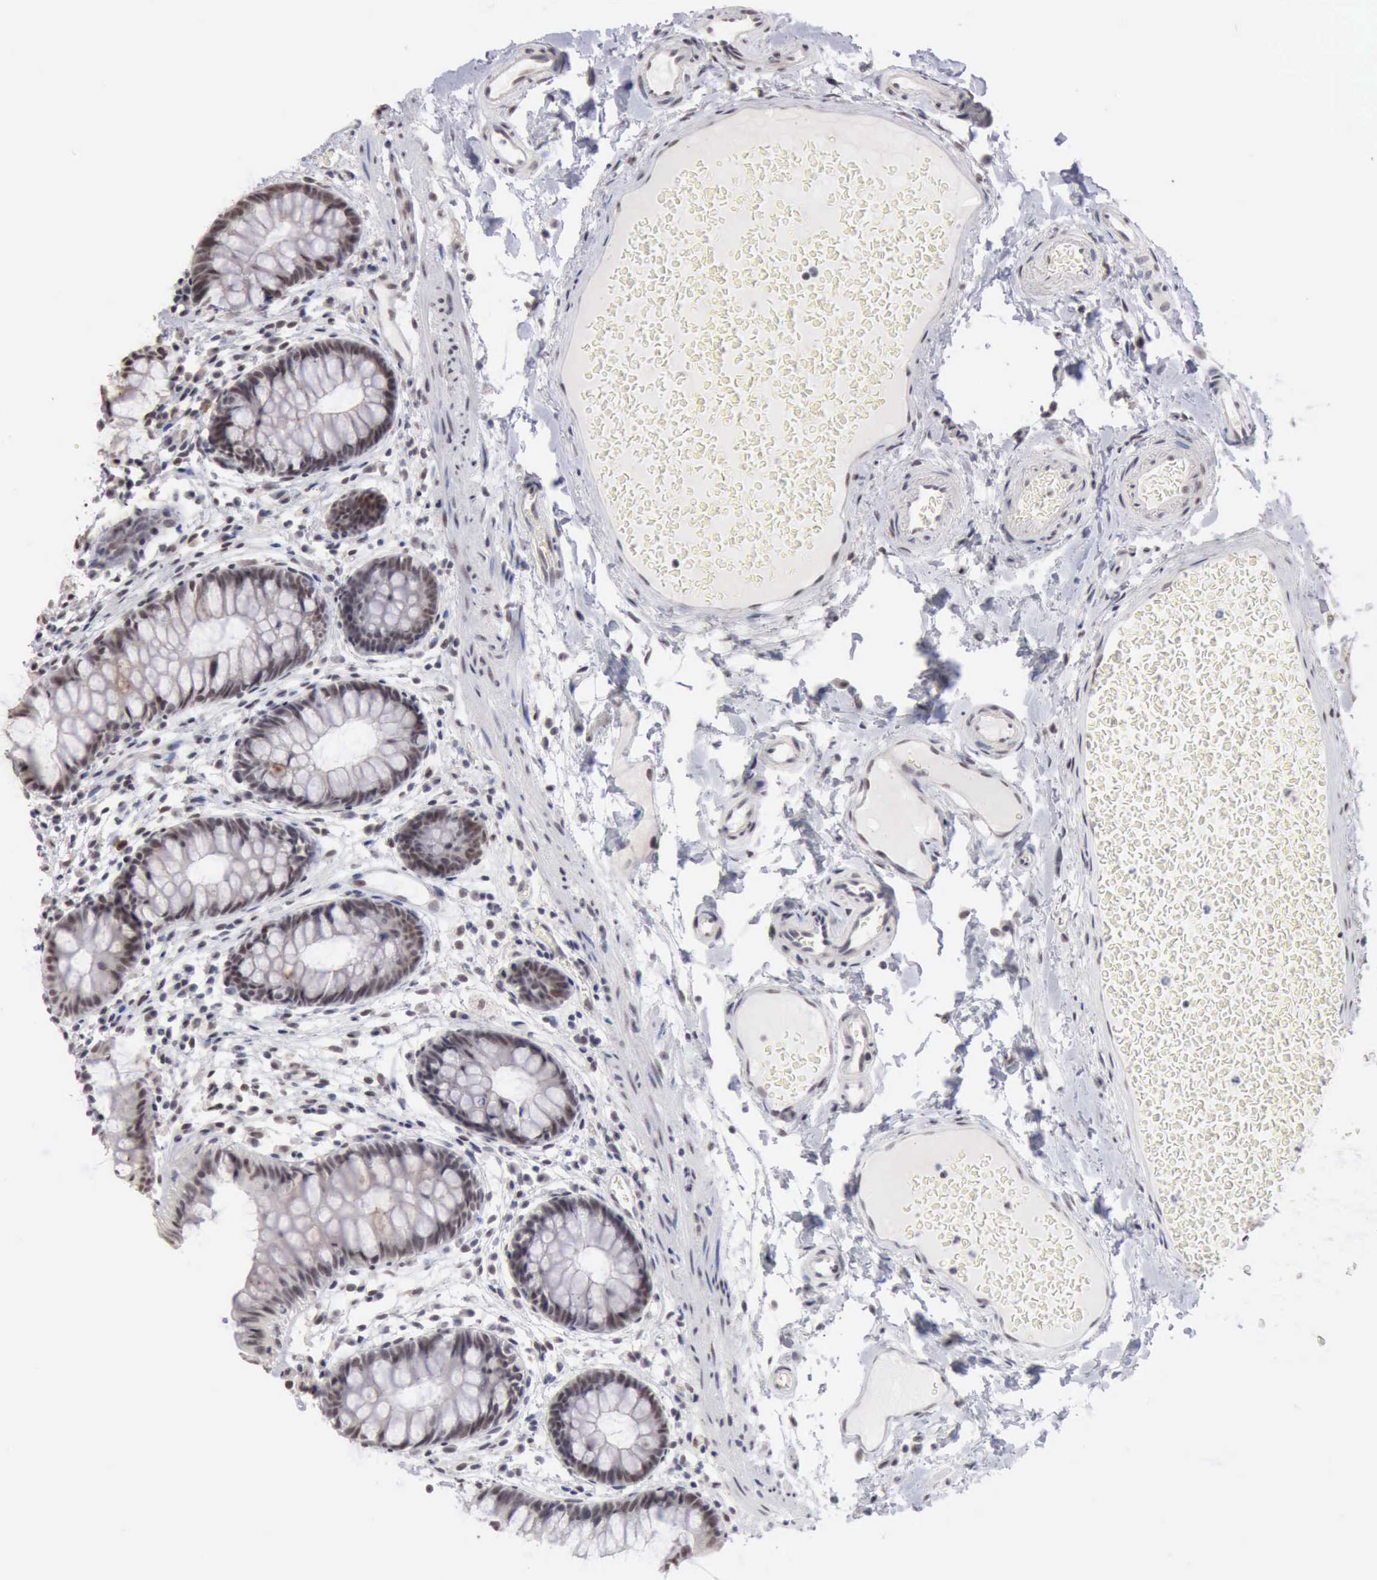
{"staining": {"intensity": "weak", "quantity": "25%-75%", "location": "nuclear"}, "tissue": "colon", "cell_type": "Endothelial cells", "image_type": "normal", "snomed": [{"axis": "morphology", "description": "Normal tissue, NOS"}, {"axis": "topography", "description": "Smooth muscle"}, {"axis": "topography", "description": "Colon"}], "caption": "Immunohistochemical staining of benign colon shows 25%-75% levels of weak nuclear protein expression in about 25%-75% of endothelial cells. (DAB (3,3'-diaminobenzidine) IHC with brightfield microscopy, high magnification).", "gene": "TAF1", "patient": {"sex": "male", "age": 67}}